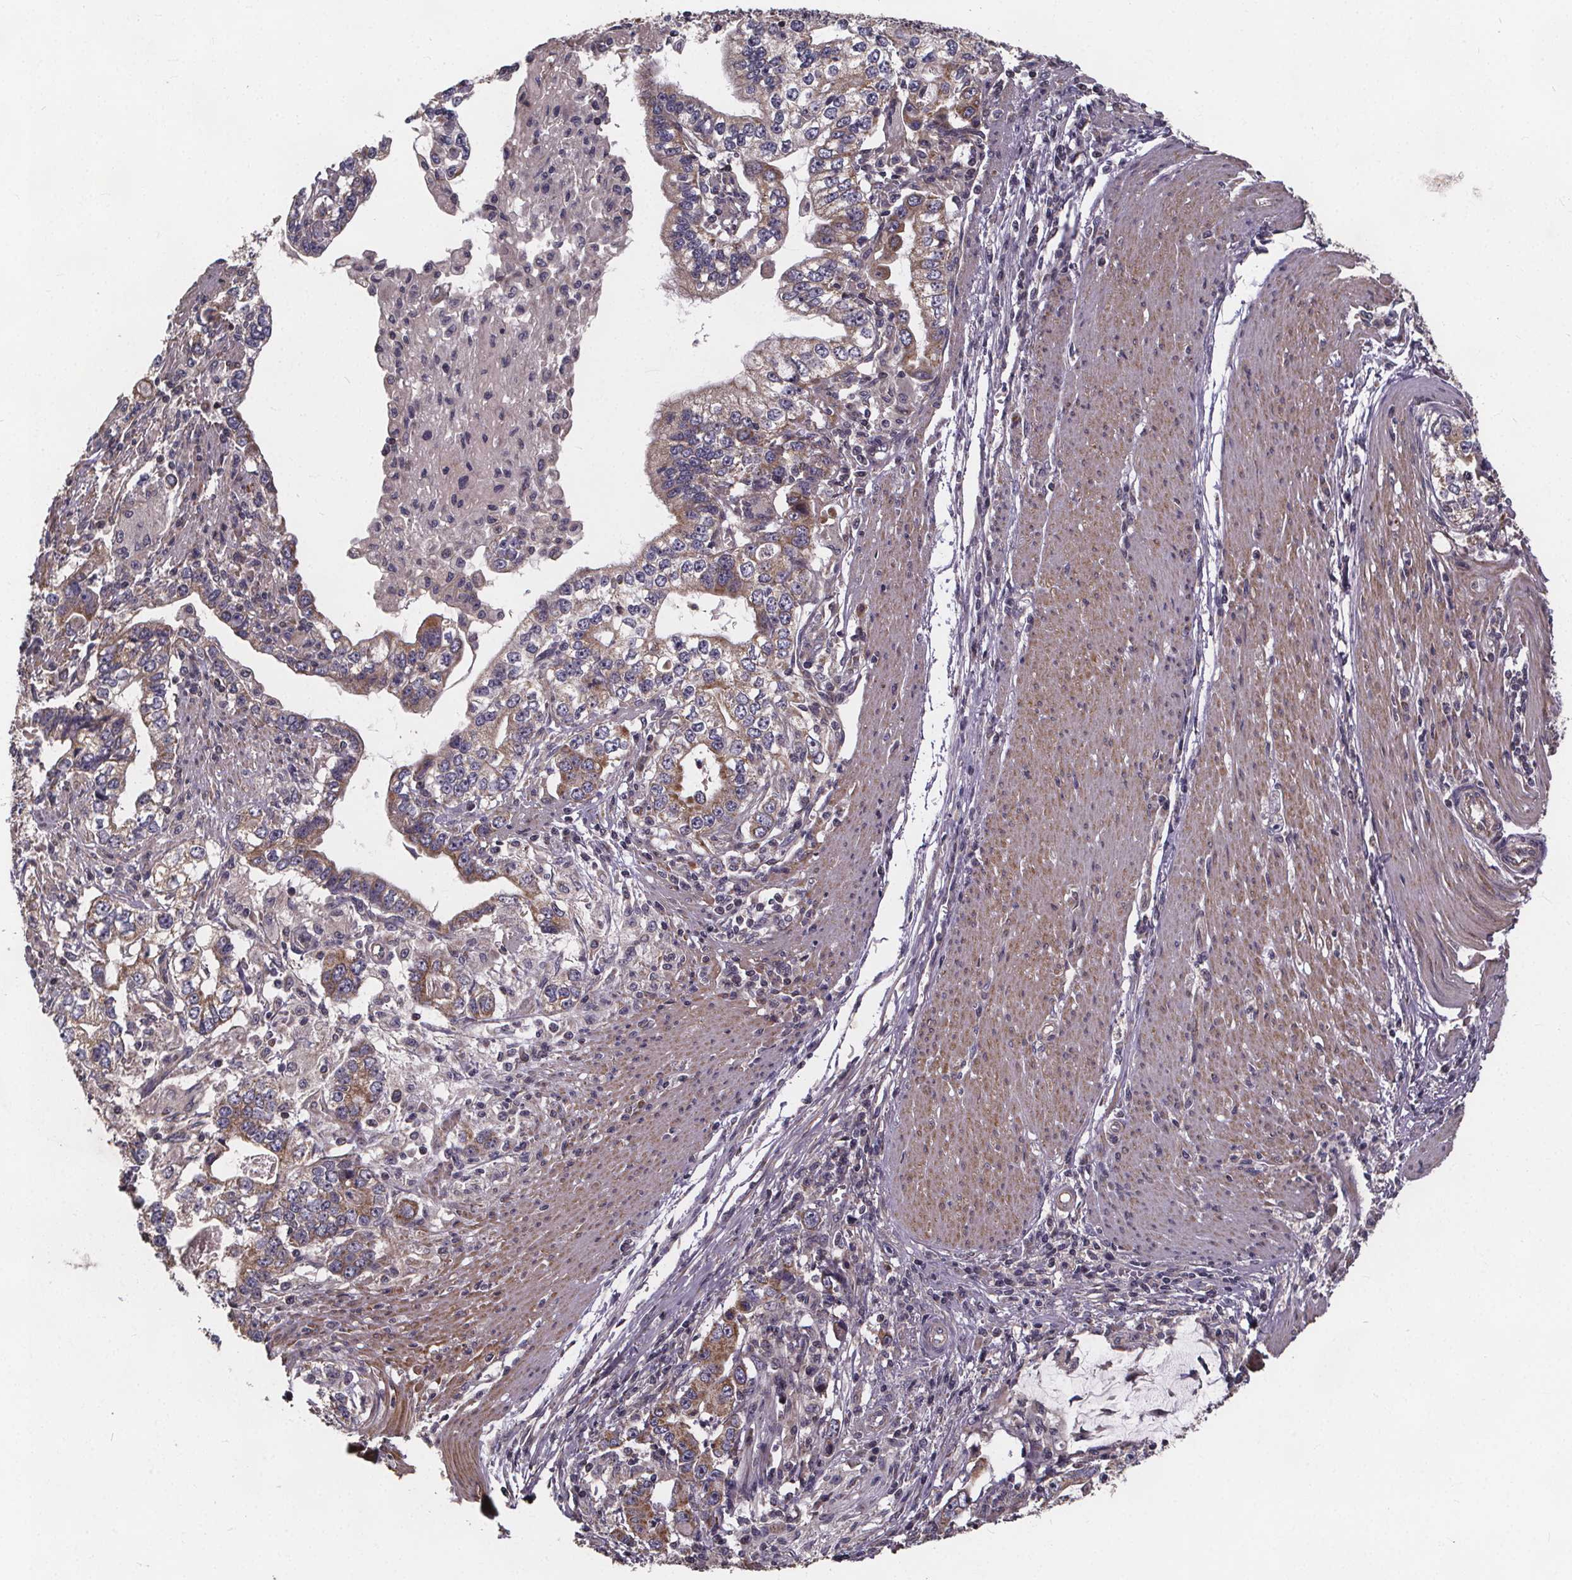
{"staining": {"intensity": "moderate", "quantity": "25%-75%", "location": "cytoplasmic/membranous"}, "tissue": "stomach cancer", "cell_type": "Tumor cells", "image_type": "cancer", "snomed": [{"axis": "morphology", "description": "Adenocarcinoma, NOS"}, {"axis": "topography", "description": "Stomach, lower"}], "caption": "Immunohistochemical staining of stomach adenocarcinoma reveals medium levels of moderate cytoplasmic/membranous protein expression in about 25%-75% of tumor cells.", "gene": "YME1L1", "patient": {"sex": "female", "age": 72}}